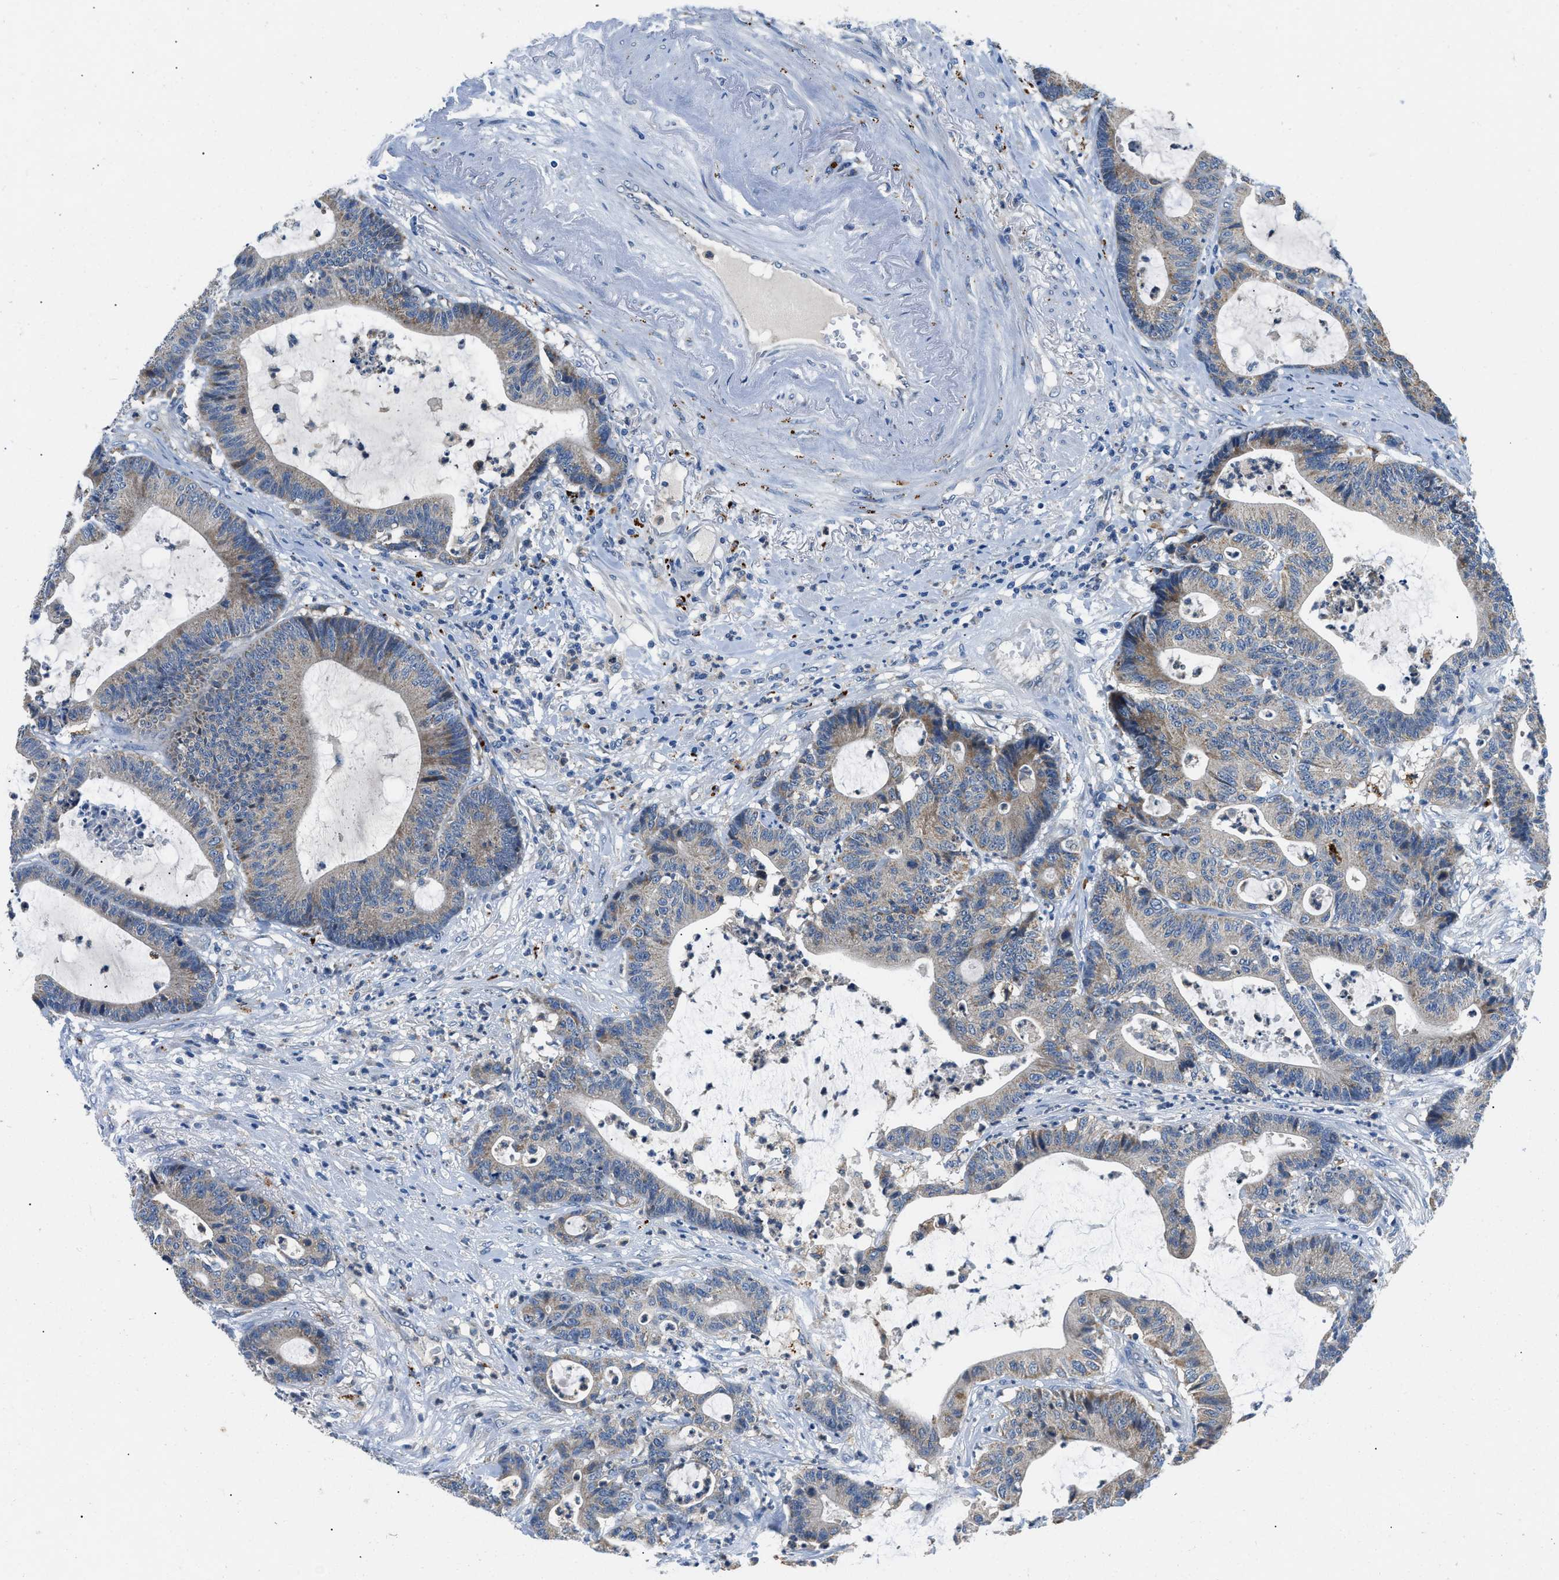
{"staining": {"intensity": "weak", "quantity": ">75%", "location": "cytoplasmic/membranous"}, "tissue": "colorectal cancer", "cell_type": "Tumor cells", "image_type": "cancer", "snomed": [{"axis": "morphology", "description": "Adenocarcinoma, NOS"}, {"axis": "topography", "description": "Colon"}], "caption": "The immunohistochemical stain highlights weak cytoplasmic/membranous expression in tumor cells of adenocarcinoma (colorectal) tissue. Nuclei are stained in blue.", "gene": "ADGRE3", "patient": {"sex": "female", "age": 84}}